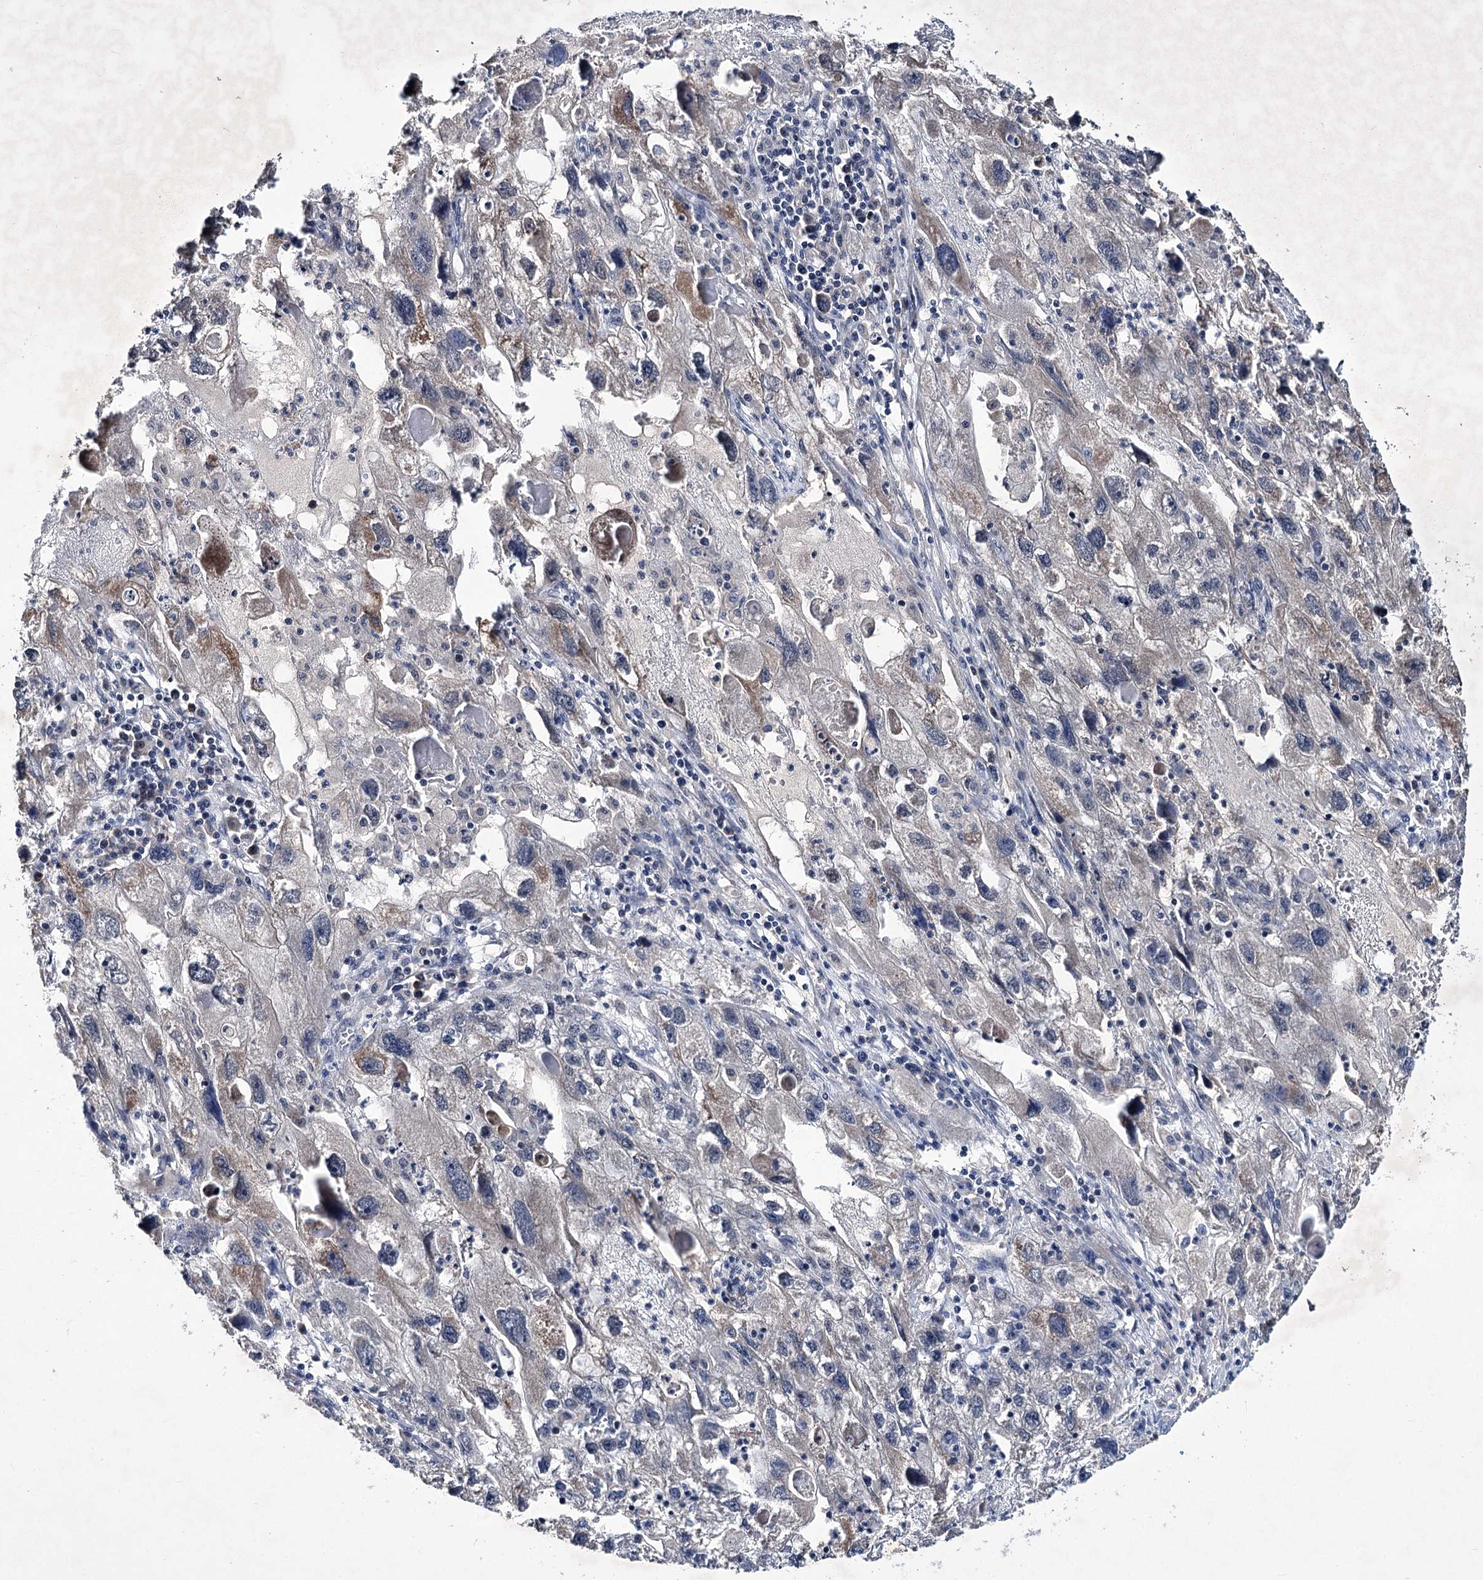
{"staining": {"intensity": "weak", "quantity": "<25%", "location": "cytoplasmic/membranous"}, "tissue": "endometrial cancer", "cell_type": "Tumor cells", "image_type": "cancer", "snomed": [{"axis": "morphology", "description": "Adenocarcinoma, NOS"}, {"axis": "topography", "description": "Endometrium"}], "caption": "High power microscopy photomicrograph of an immunohistochemistry photomicrograph of endometrial cancer, revealing no significant staining in tumor cells.", "gene": "VGLL4", "patient": {"sex": "female", "age": 49}}